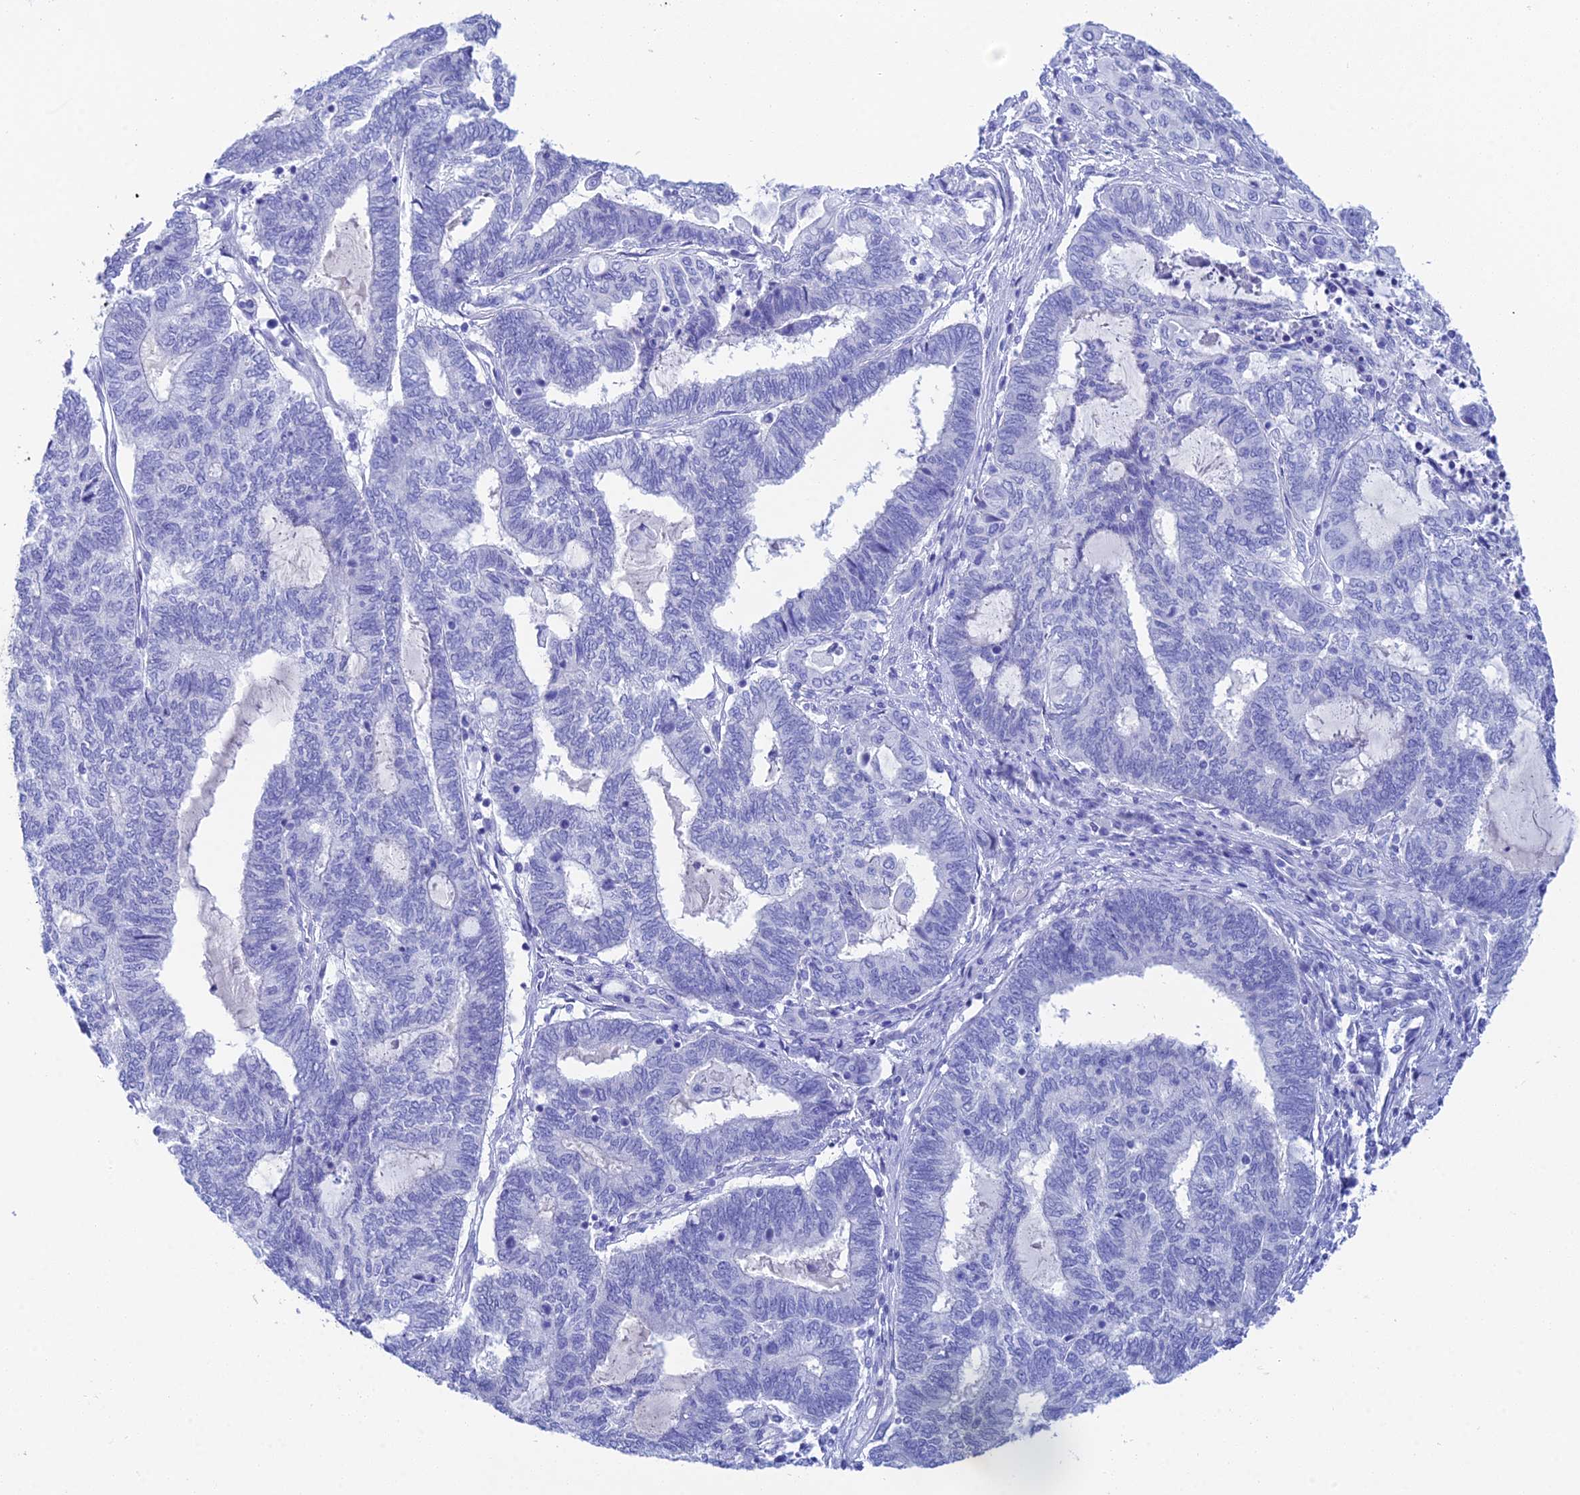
{"staining": {"intensity": "negative", "quantity": "none", "location": "none"}, "tissue": "endometrial cancer", "cell_type": "Tumor cells", "image_type": "cancer", "snomed": [{"axis": "morphology", "description": "Adenocarcinoma, NOS"}, {"axis": "topography", "description": "Uterus"}, {"axis": "topography", "description": "Endometrium"}], "caption": "Immunohistochemistry (IHC) micrograph of endometrial cancer (adenocarcinoma) stained for a protein (brown), which reveals no positivity in tumor cells.", "gene": "REG1A", "patient": {"sex": "female", "age": 70}}